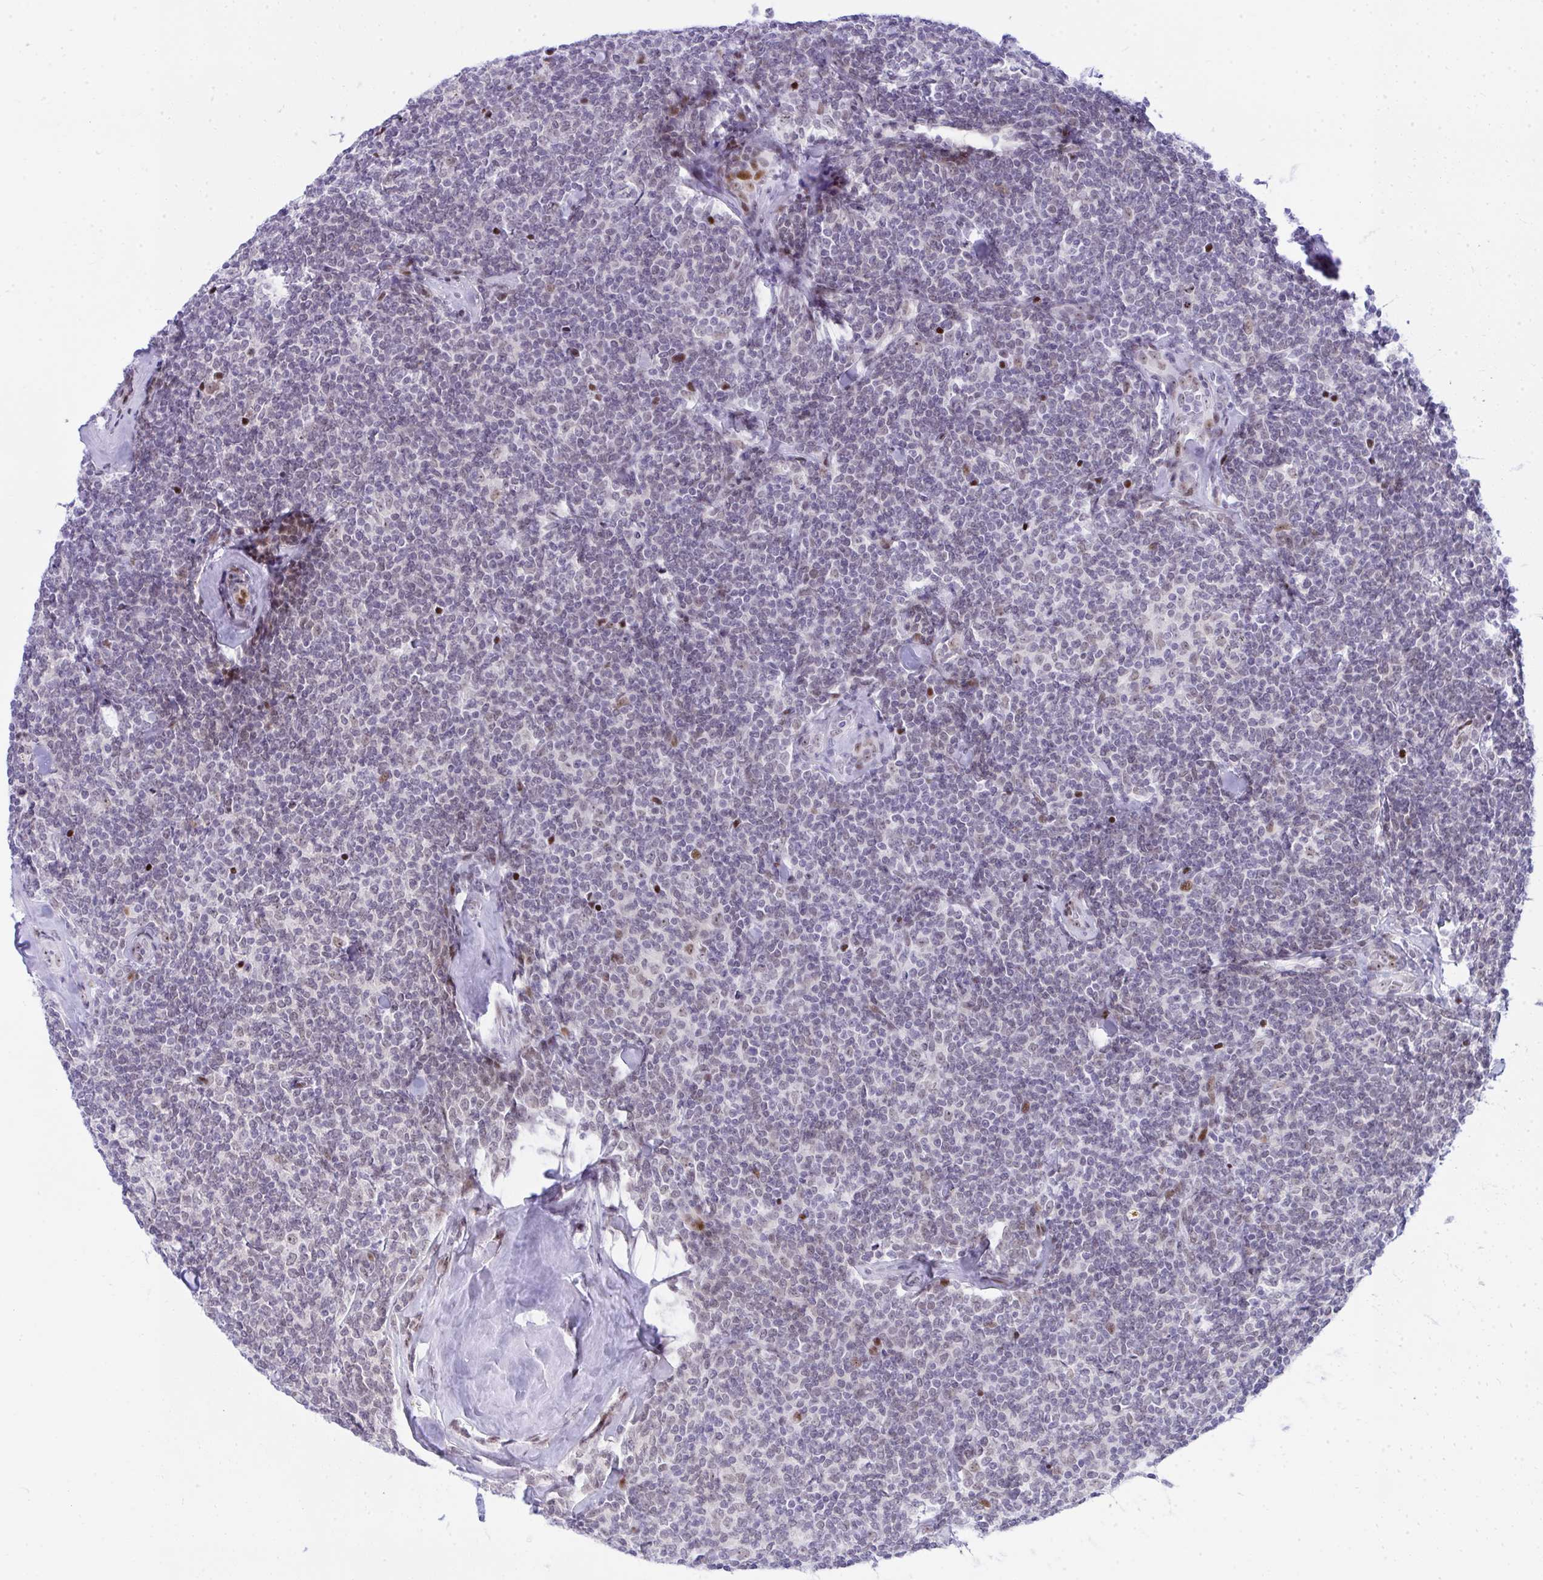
{"staining": {"intensity": "weak", "quantity": "<25%", "location": "nuclear"}, "tissue": "lymphoma", "cell_type": "Tumor cells", "image_type": "cancer", "snomed": [{"axis": "morphology", "description": "Malignant lymphoma, non-Hodgkin's type, Low grade"}, {"axis": "topography", "description": "Lymph node"}], "caption": "Lymphoma was stained to show a protein in brown. There is no significant staining in tumor cells.", "gene": "GLDN", "patient": {"sex": "female", "age": 56}}